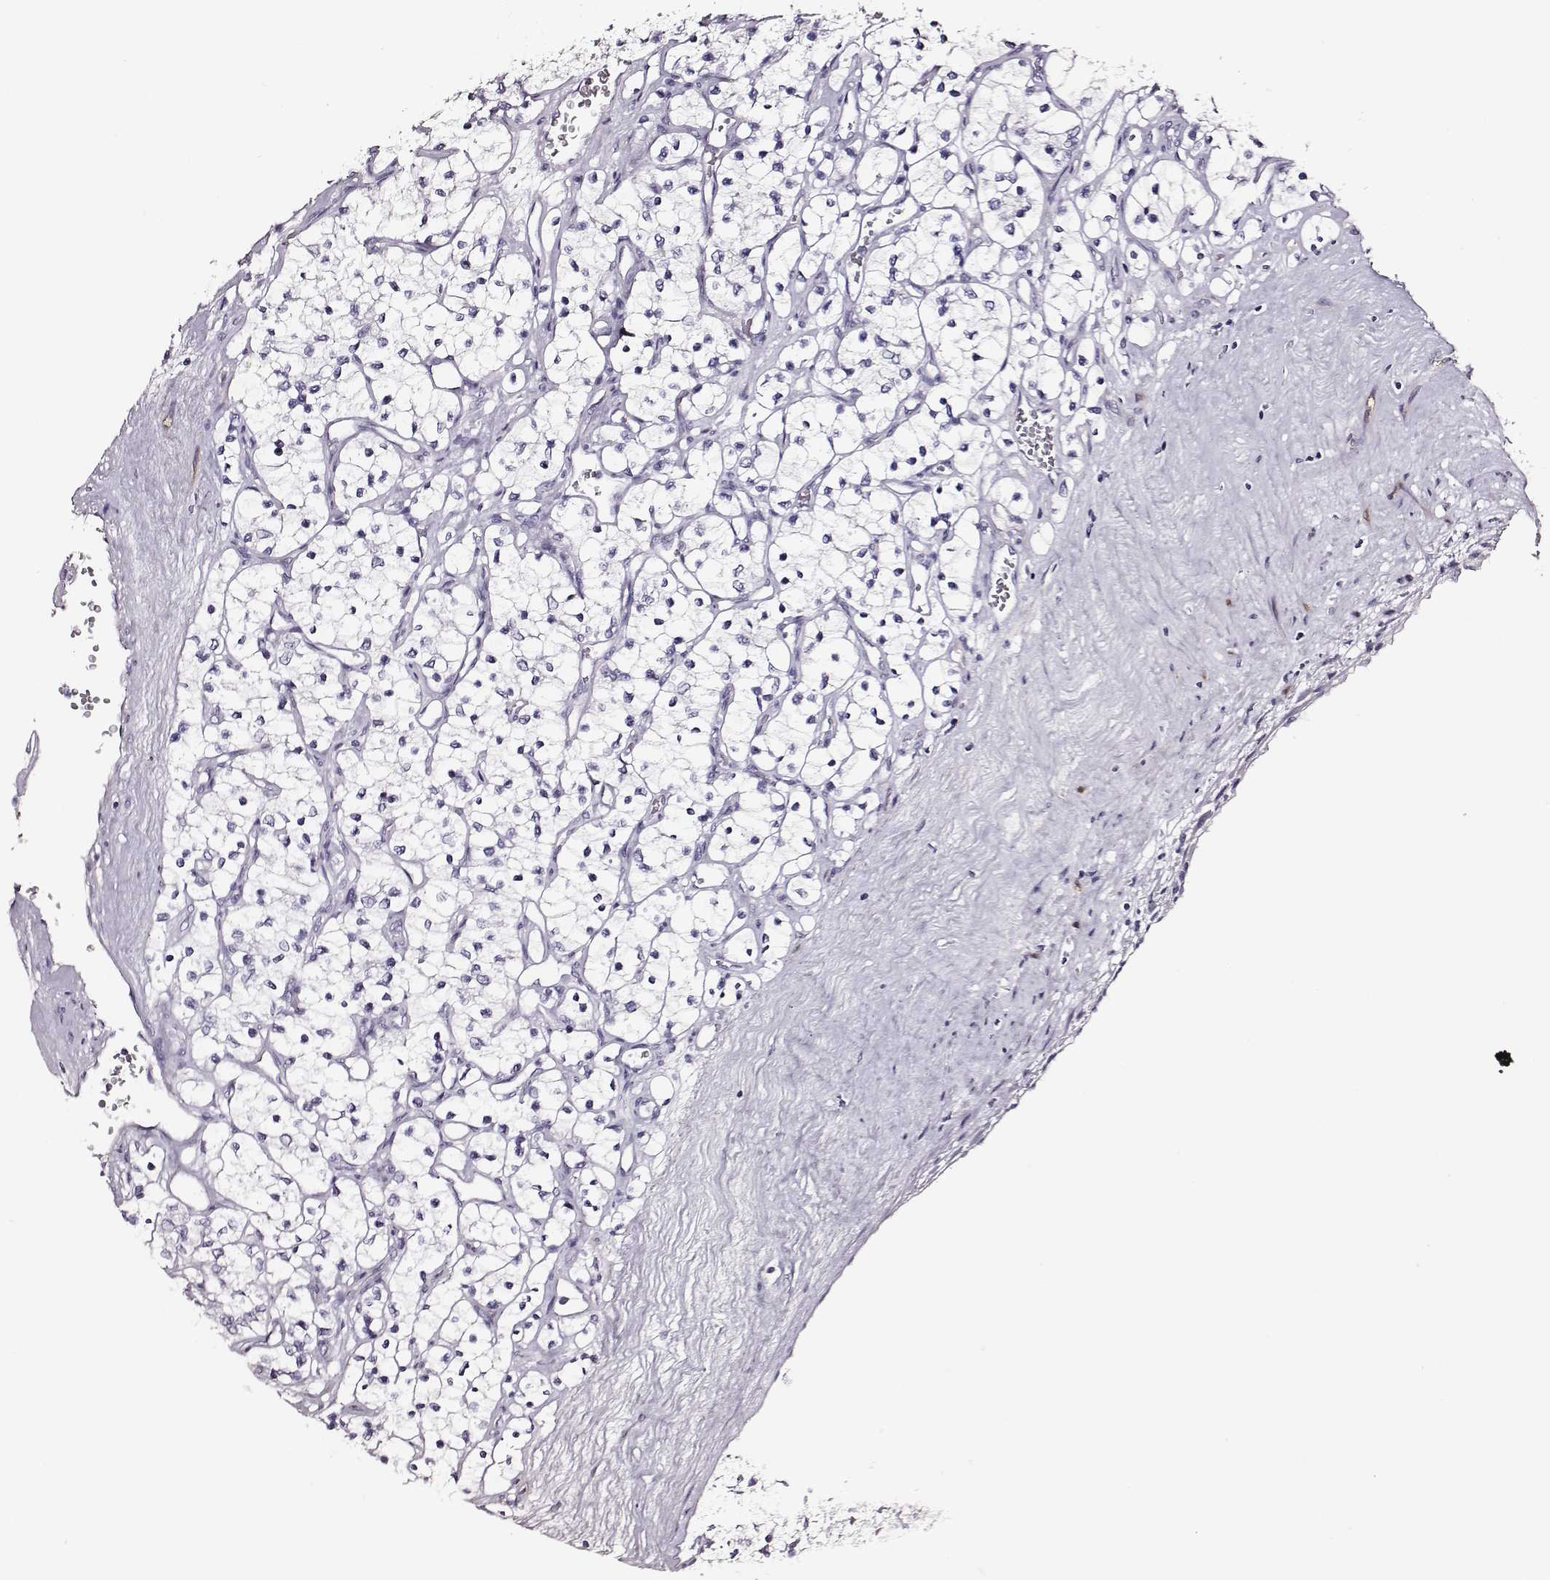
{"staining": {"intensity": "negative", "quantity": "none", "location": "none"}, "tissue": "renal cancer", "cell_type": "Tumor cells", "image_type": "cancer", "snomed": [{"axis": "morphology", "description": "Adenocarcinoma, NOS"}, {"axis": "topography", "description": "Kidney"}], "caption": "Histopathology image shows no significant protein expression in tumor cells of renal cancer (adenocarcinoma). (Brightfield microscopy of DAB (3,3'-diaminobenzidine) IHC at high magnification).", "gene": "DPEP1", "patient": {"sex": "female", "age": 69}}